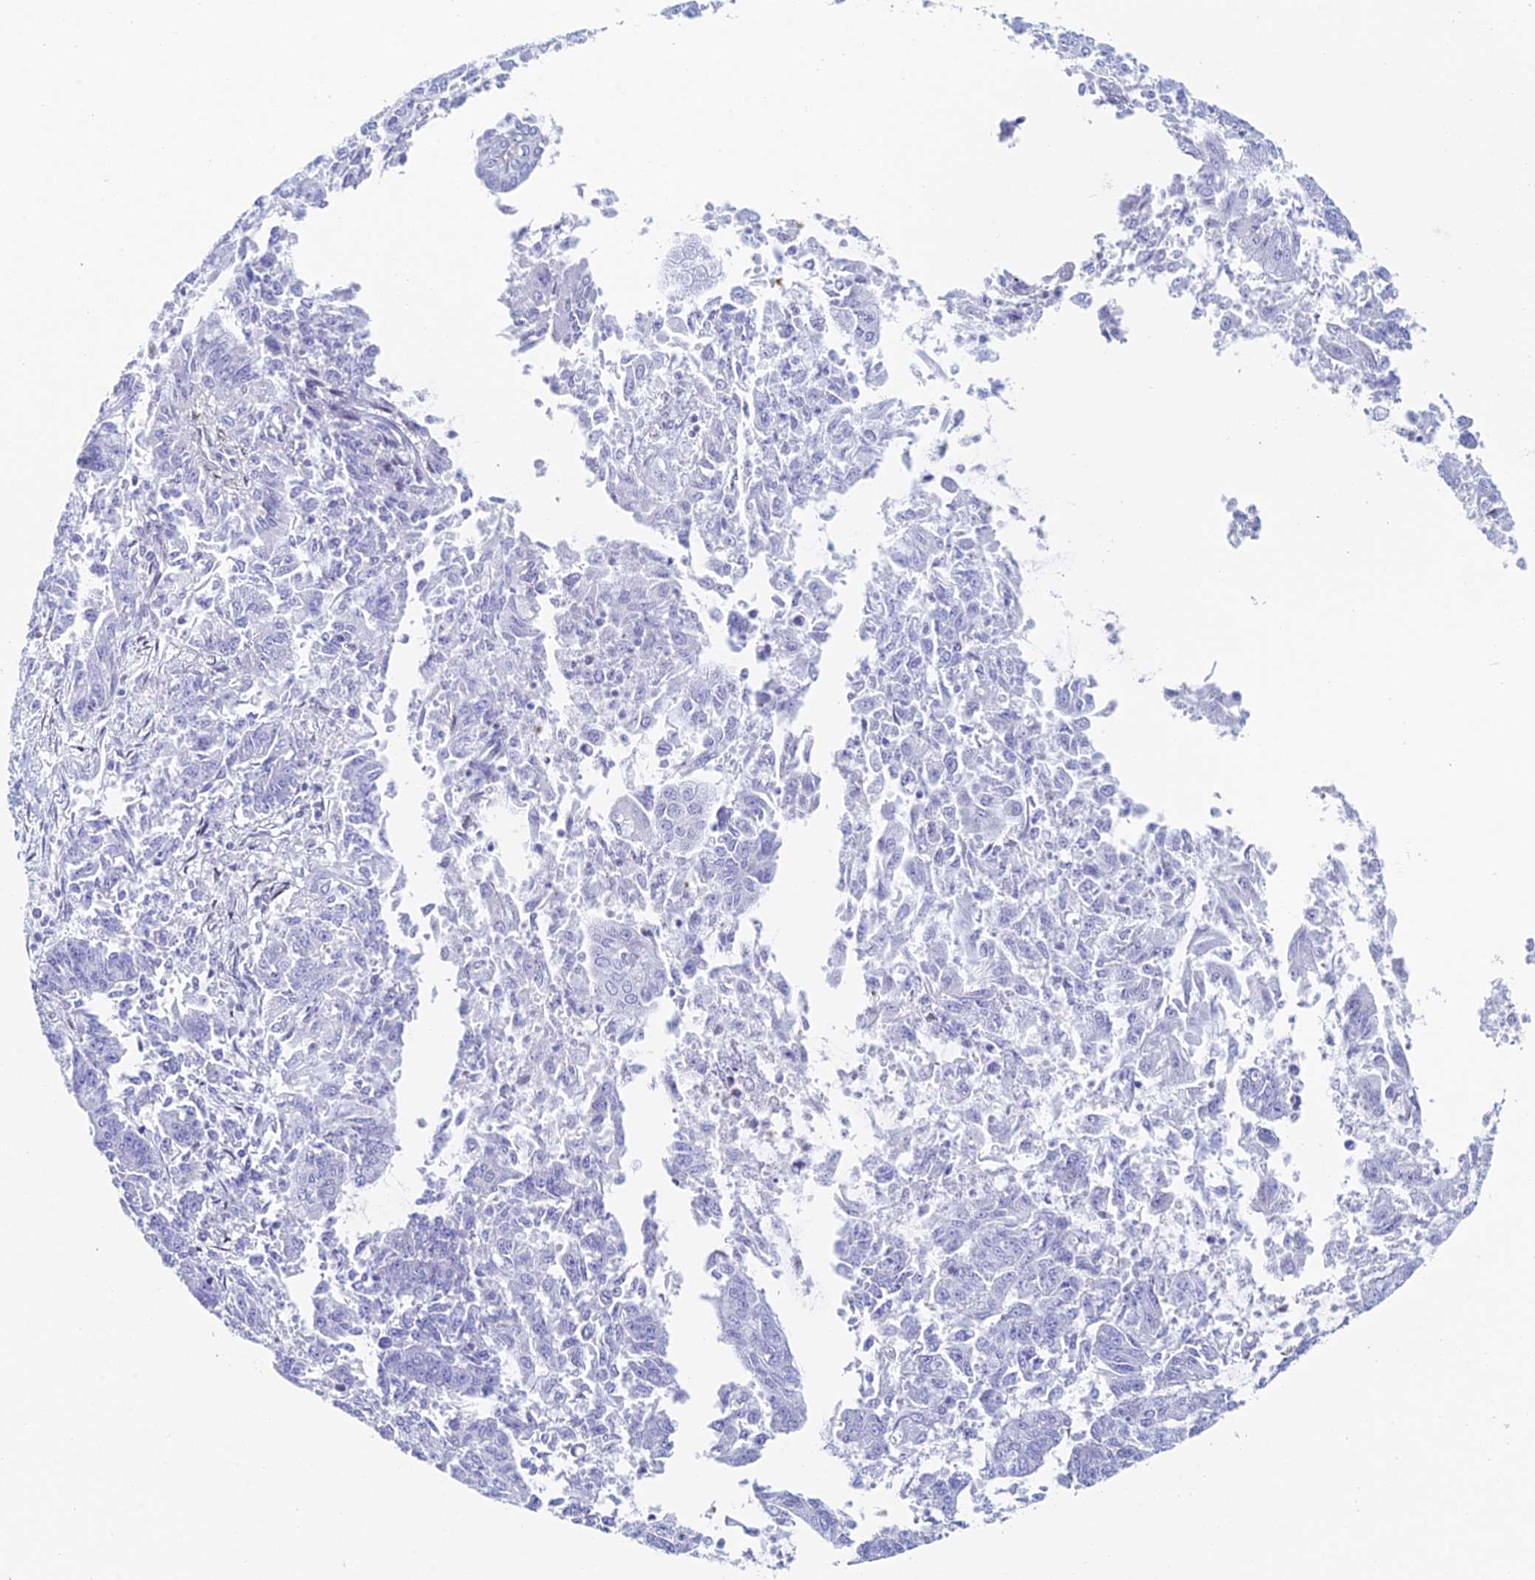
{"staining": {"intensity": "negative", "quantity": "none", "location": "none"}, "tissue": "endometrial cancer", "cell_type": "Tumor cells", "image_type": "cancer", "snomed": [{"axis": "morphology", "description": "Adenocarcinoma, NOS"}, {"axis": "topography", "description": "Endometrium"}], "caption": "Human adenocarcinoma (endometrial) stained for a protein using IHC exhibits no positivity in tumor cells.", "gene": "ACSM1", "patient": {"sex": "female", "age": 73}}